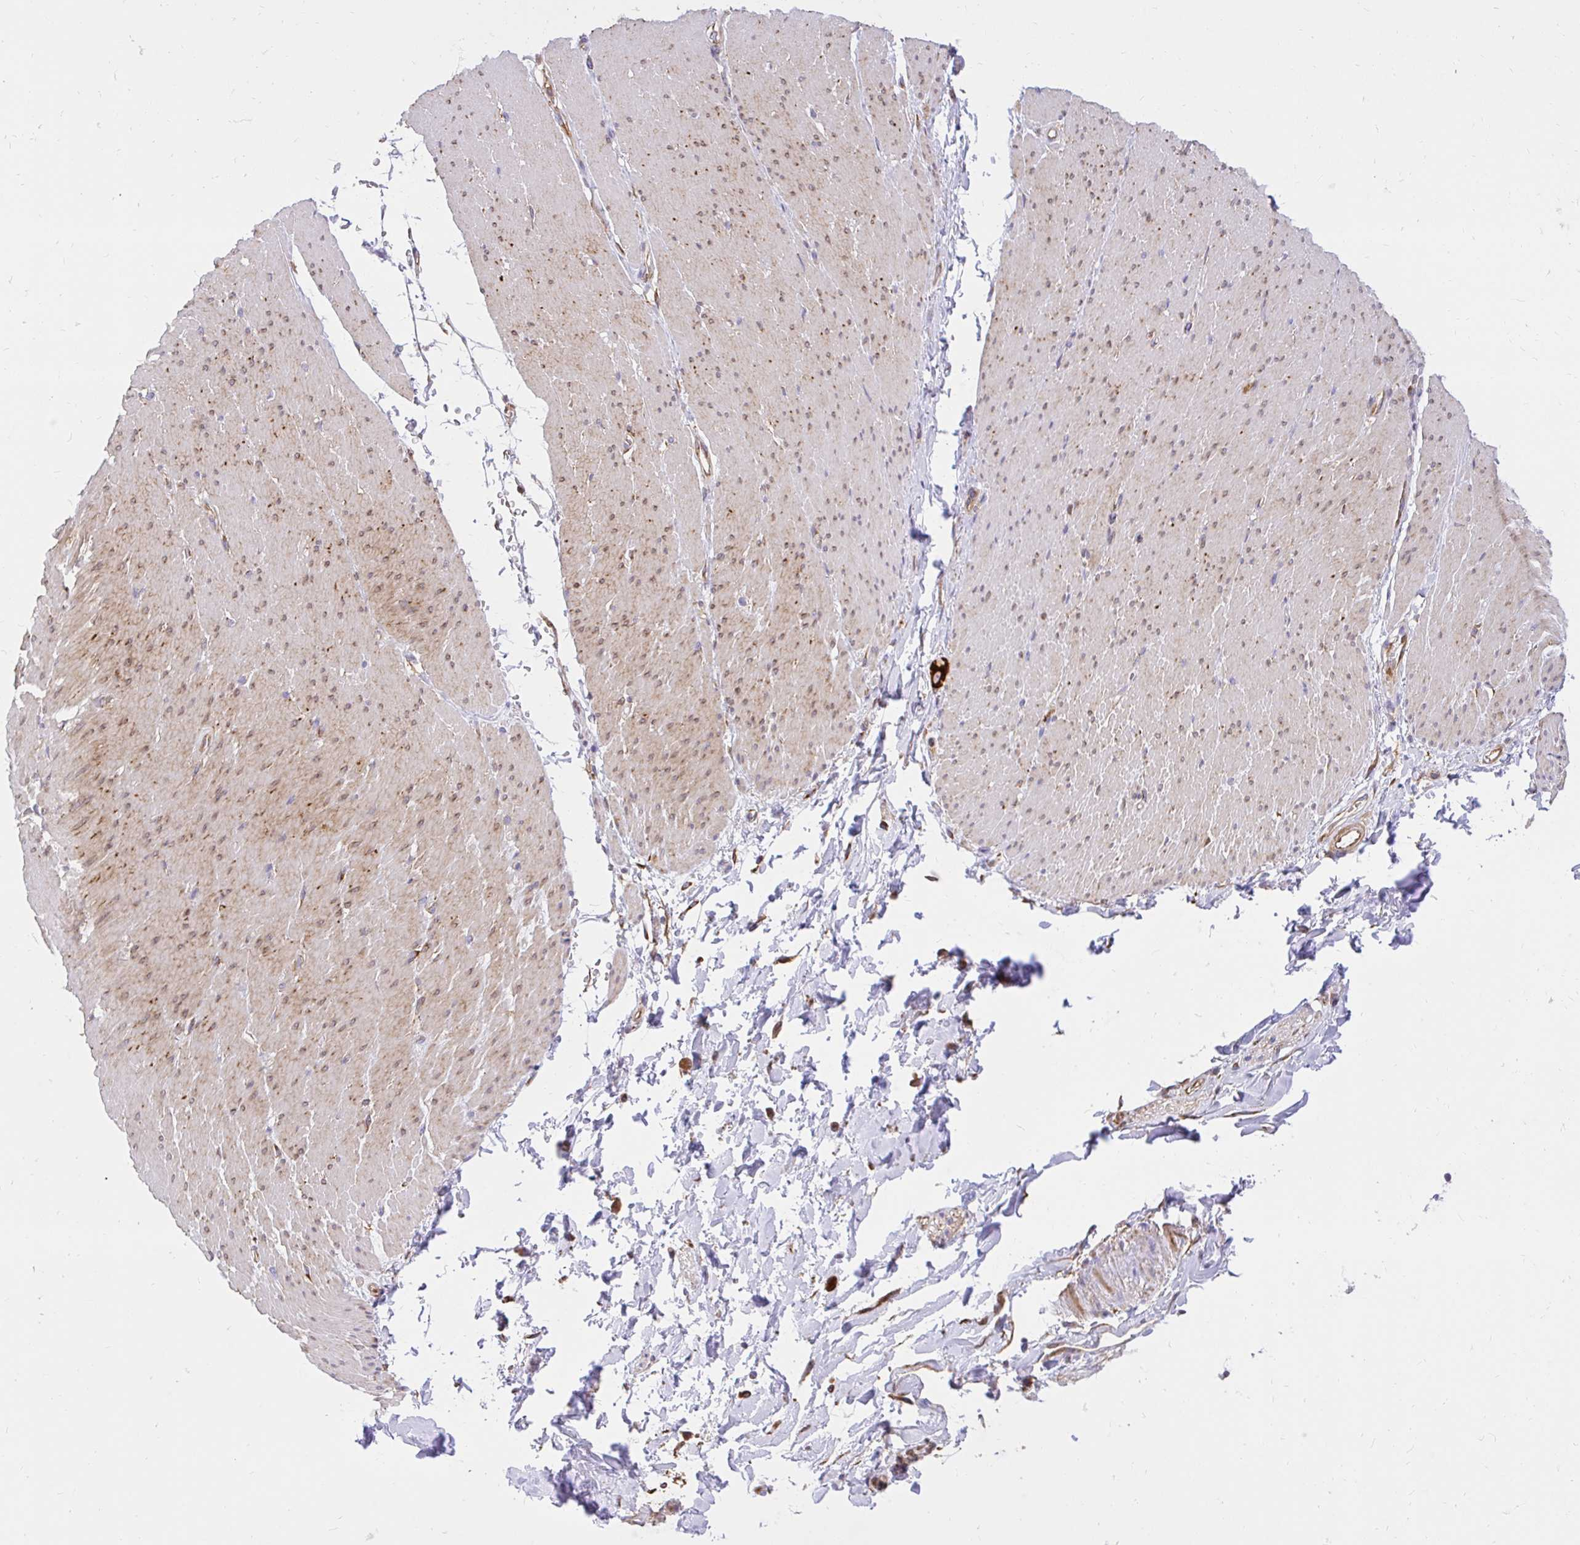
{"staining": {"intensity": "weak", "quantity": "25%-75%", "location": "cytoplasmic/membranous"}, "tissue": "smooth muscle", "cell_type": "Smooth muscle cells", "image_type": "normal", "snomed": [{"axis": "morphology", "description": "Normal tissue, NOS"}, {"axis": "topography", "description": "Smooth muscle"}, {"axis": "topography", "description": "Rectum"}], "caption": "Smooth muscle was stained to show a protein in brown. There is low levels of weak cytoplasmic/membranous positivity in approximately 25%-75% of smooth muscle cells. Using DAB (3,3'-diaminobenzidine) (brown) and hematoxylin (blue) stains, captured at high magnification using brightfield microscopy.", "gene": "ABCB10", "patient": {"sex": "male", "age": 53}}